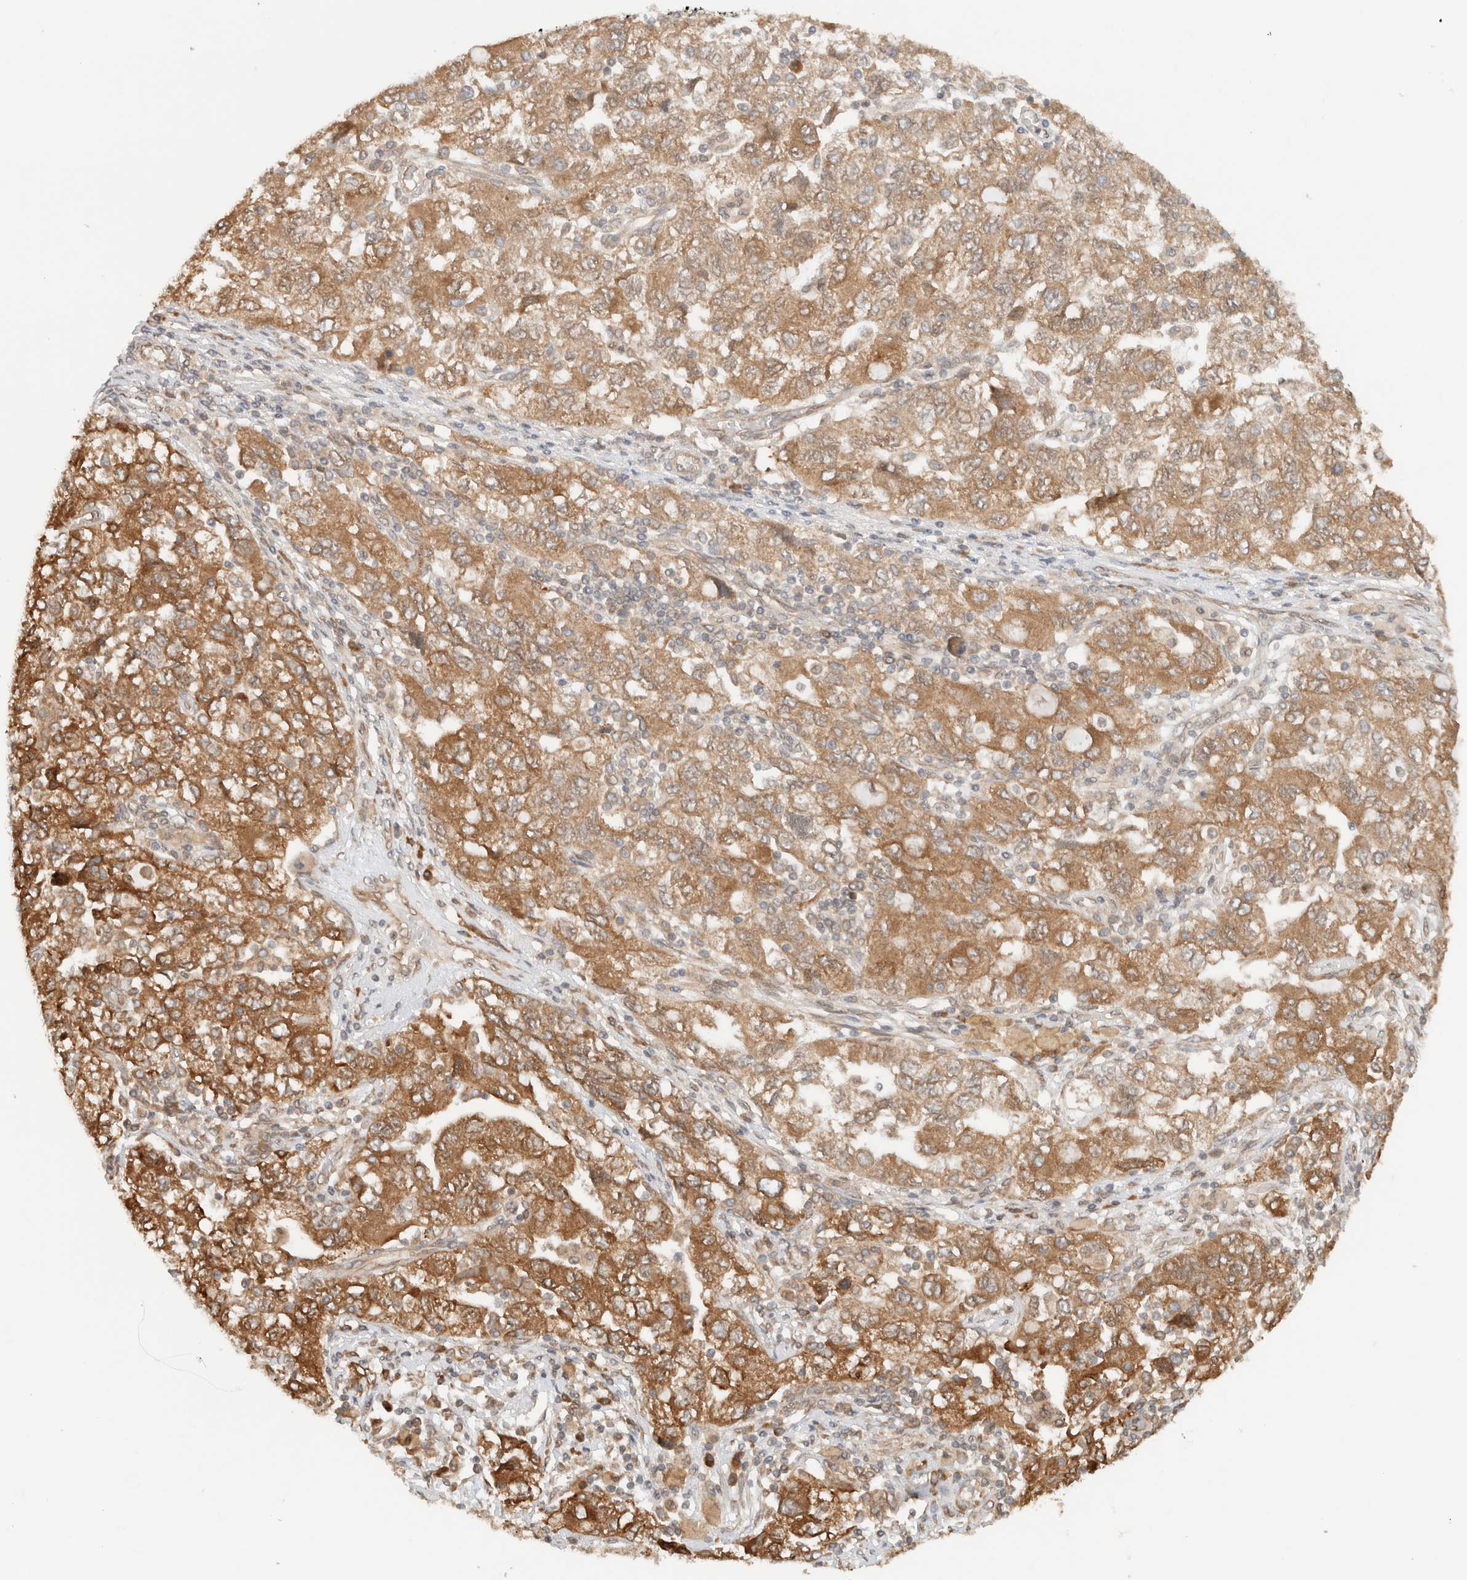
{"staining": {"intensity": "moderate", "quantity": ">75%", "location": "cytoplasmic/membranous"}, "tissue": "ovarian cancer", "cell_type": "Tumor cells", "image_type": "cancer", "snomed": [{"axis": "morphology", "description": "Carcinoma, NOS"}, {"axis": "morphology", "description": "Cystadenocarcinoma, serous, NOS"}, {"axis": "topography", "description": "Ovary"}], "caption": "A medium amount of moderate cytoplasmic/membranous staining is appreciated in approximately >75% of tumor cells in ovarian serous cystadenocarcinoma tissue. The staining is performed using DAB brown chromogen to label protein expression. The nuclei are counter-stained blue using hematoxylin.", "gene": "ARFGEF2", "patient": {"sex": "female", "age": 69}}